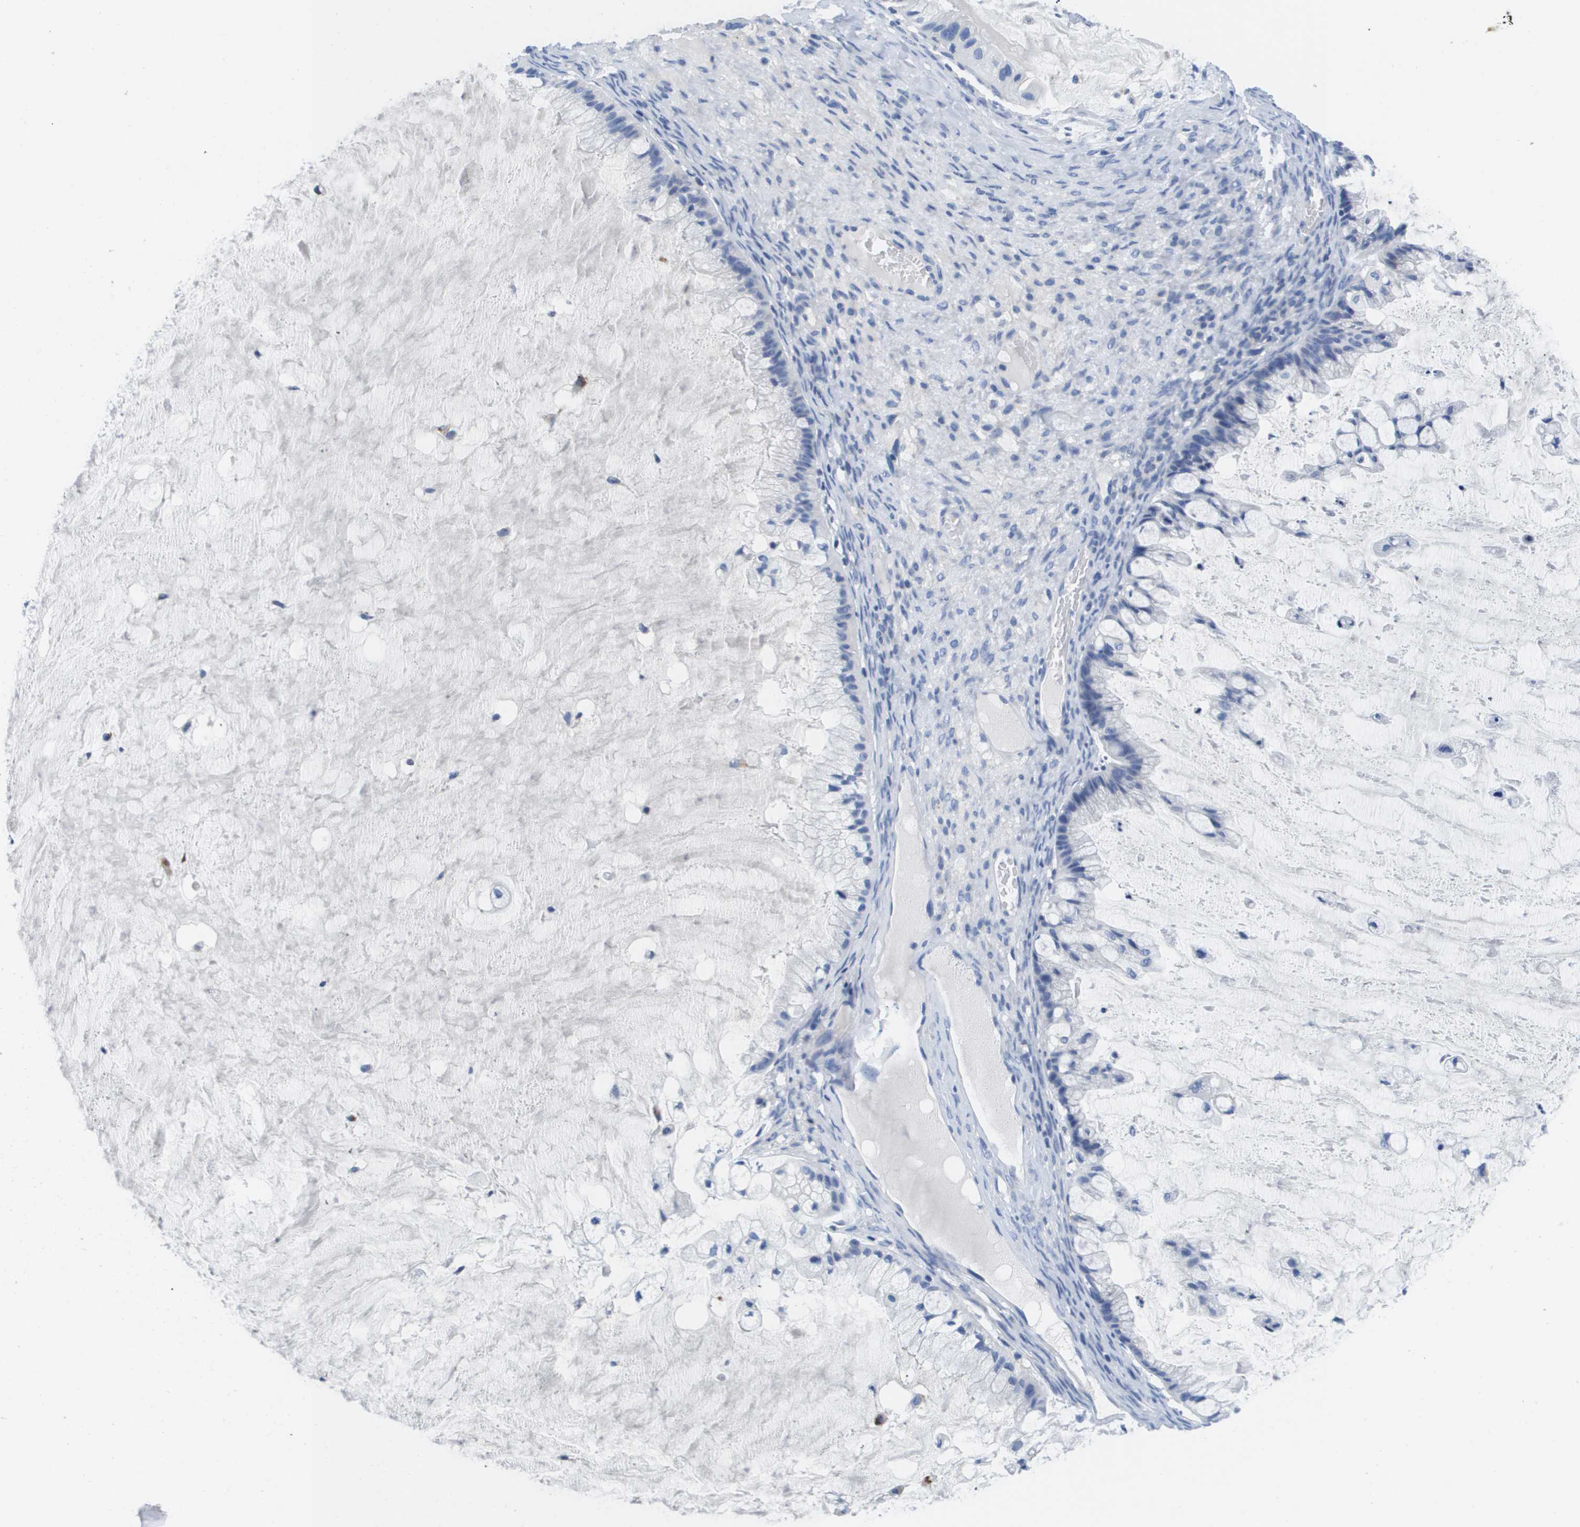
{"staining": {"intensity": "negative", "quantity": "none", "location": "none"}, "tissue": "ovarian cancer", "cell_type": "Tumor cells", "image_type": "cancer", "snomed": [{"axis": "morphology", "description": "Cystadenocarcinoma, mucinous, NOS"}, {"axis": "topography", "description": "Ovary"}], "caption": "Immunohistochemistry (IHC) histopathology image of human ovarian cancer stained for a protein (brown), which displays no expression in tumor cells. Brightfield microscopy of immunohistochemistry stained with DAB (3,3'-diaminobenzidine) (brown) and hematoxylin (blue), captured at high magnification.", "gene": "MS4A1", "patient": {"sex": "female", "age": 57}}